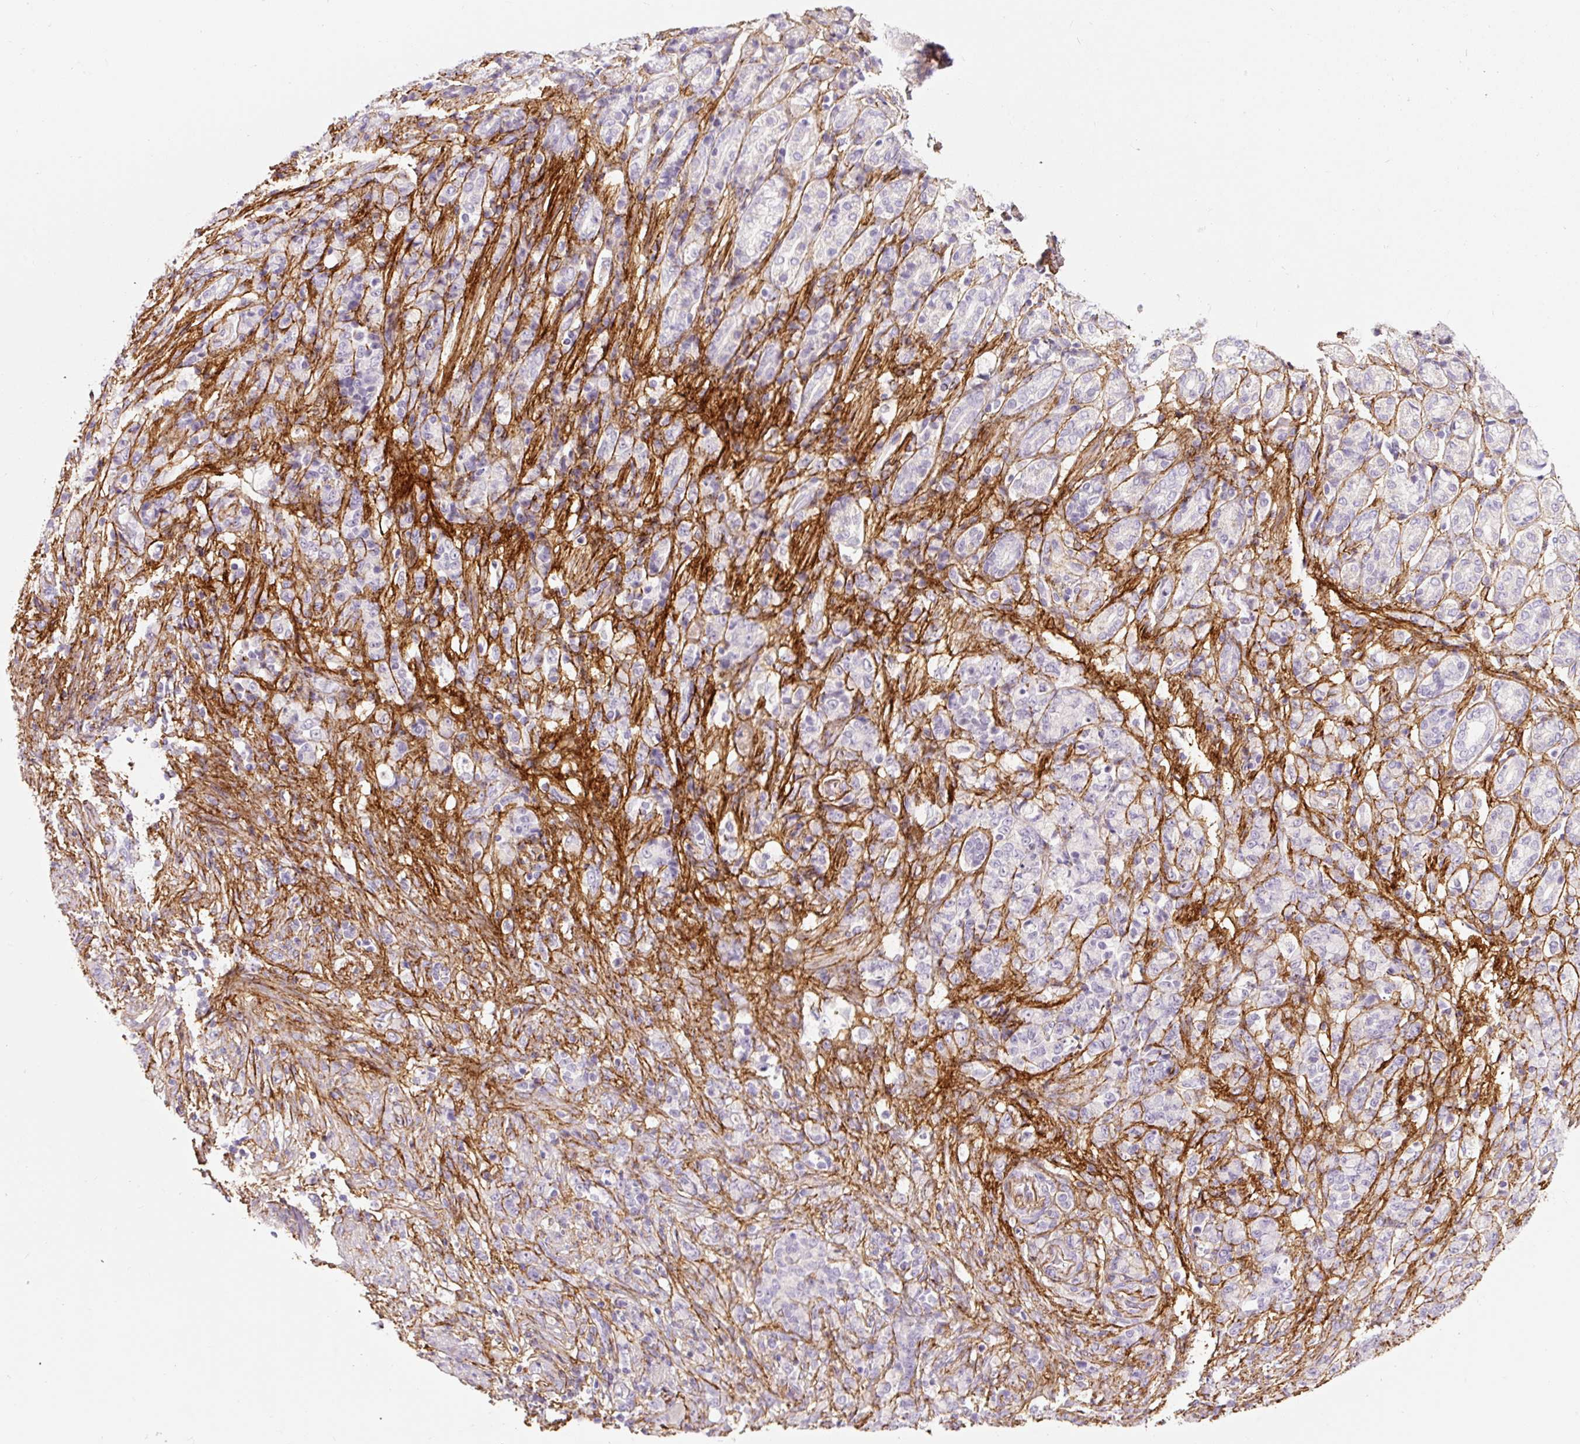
{"staining": {"intensity": "negative", "quantity": "none", "location": "none"}, "tissue": "stomach cancer", "cell_type": "Tumor cells", "image_type": "cancer", "snomed": [{"axis": "morphology", "description": "Adenocarcinoma, NOS"}, {"axis": "topography", "description": "Stomach"}], "caption": "Immunohistochemistry (IHC) of adenocarcinoma (stomach) demonstrates no positivity in tumor cells.", "gene": "FBN1", "patient": {"sex": "female", "age": 79}}